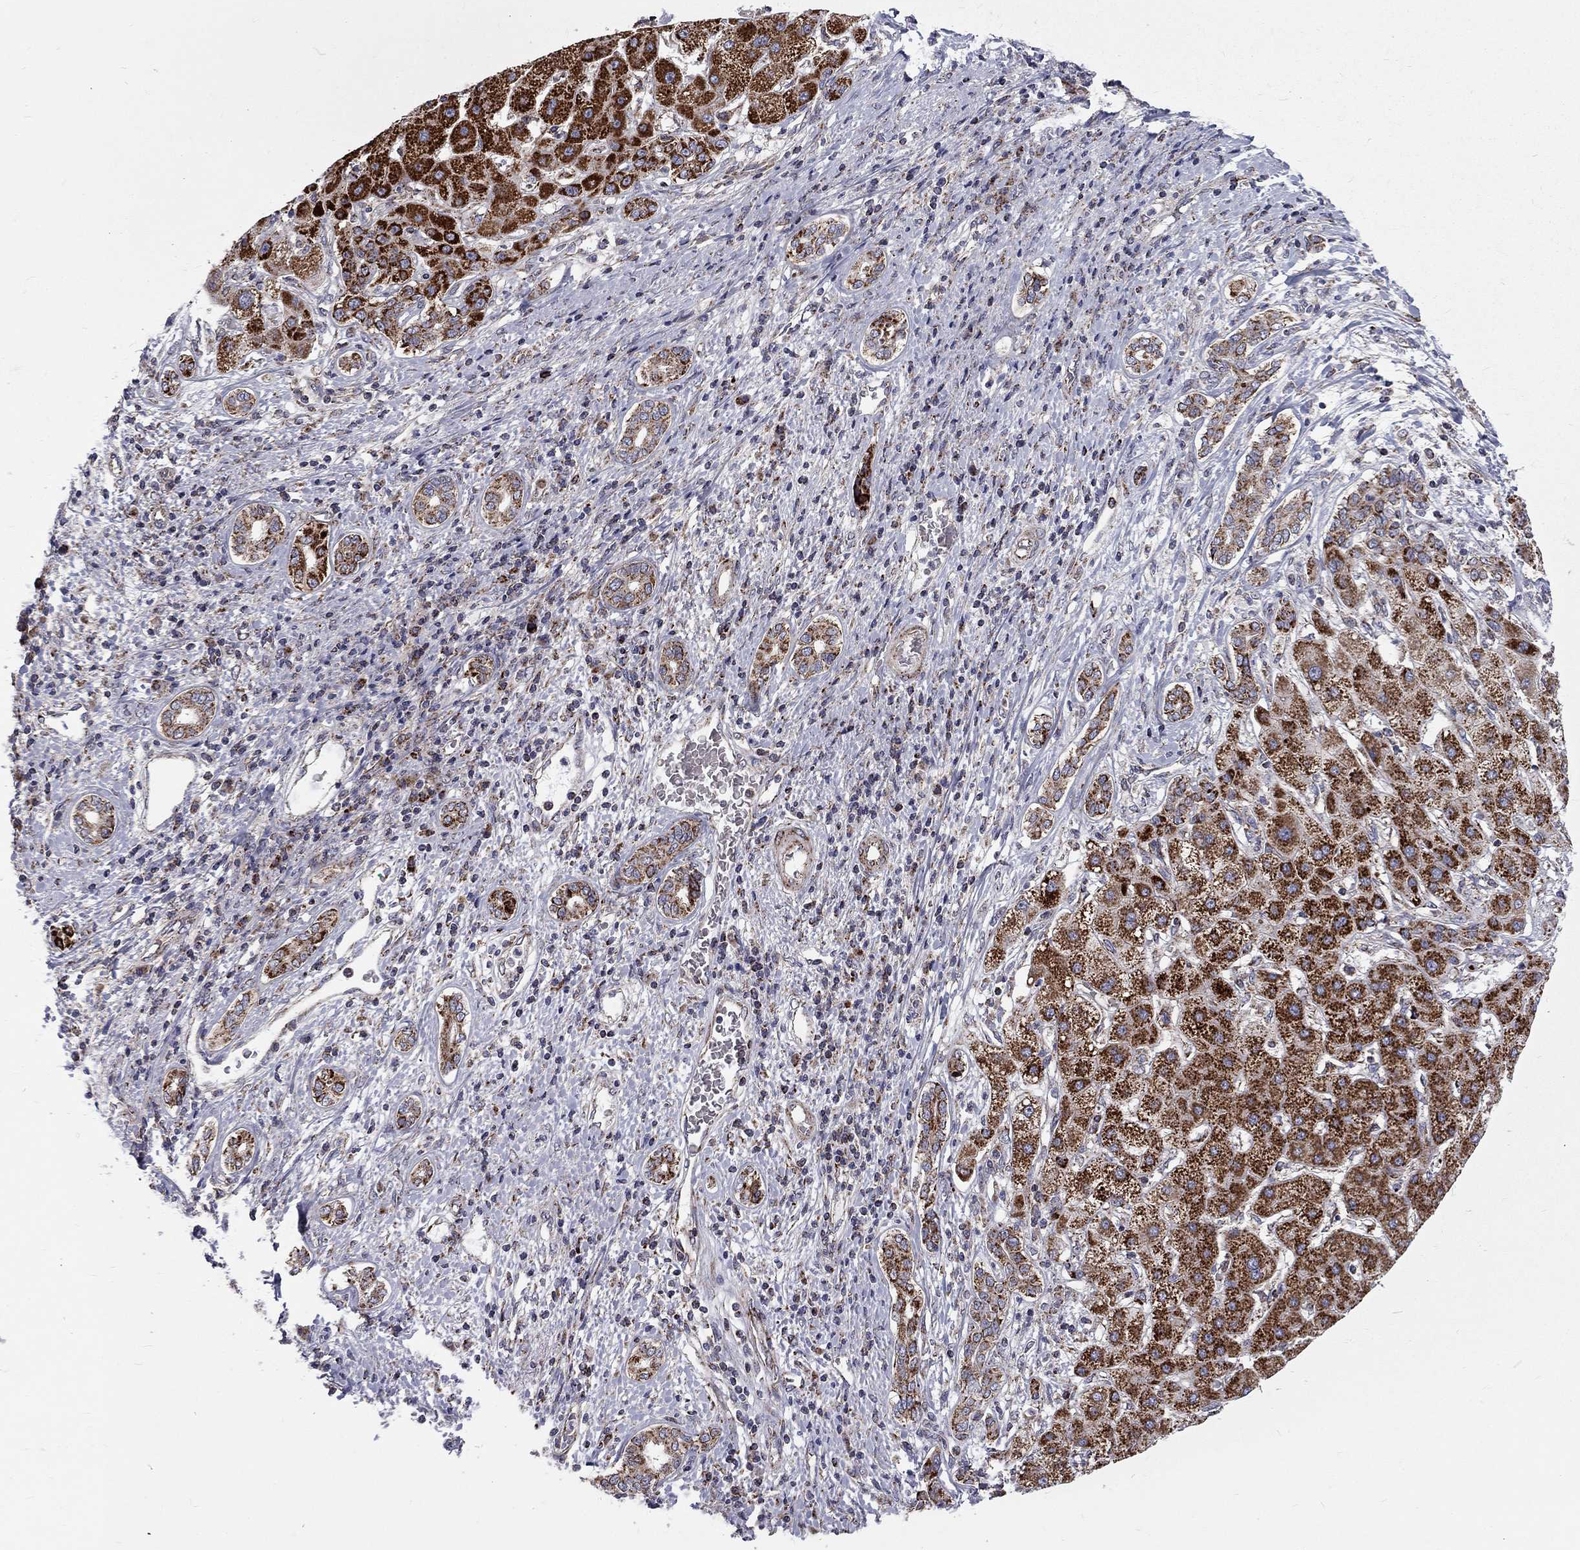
{"staining": {"intensity": "strong", "quantity": ">75%", "location": "cytoplasmic/membranous"}, "tissue": "liver cancer", "cell_type": "Tumor cells", "image_type": "cancer", "snomed": [{"axis": "morphology", "description": "Carcinoma, Hepatocellular, NOS"}, {"axis": "topography", "description": "Liver"}], "caption": "An image of human liver cancer (hepatocellular carcinoma) stained for a protein demonstrates strong cytoplasmic/membranous brown staining in tumor cells.", "gene": "ALDH1B1", "patient": {"sex": "male", "age": 65}}